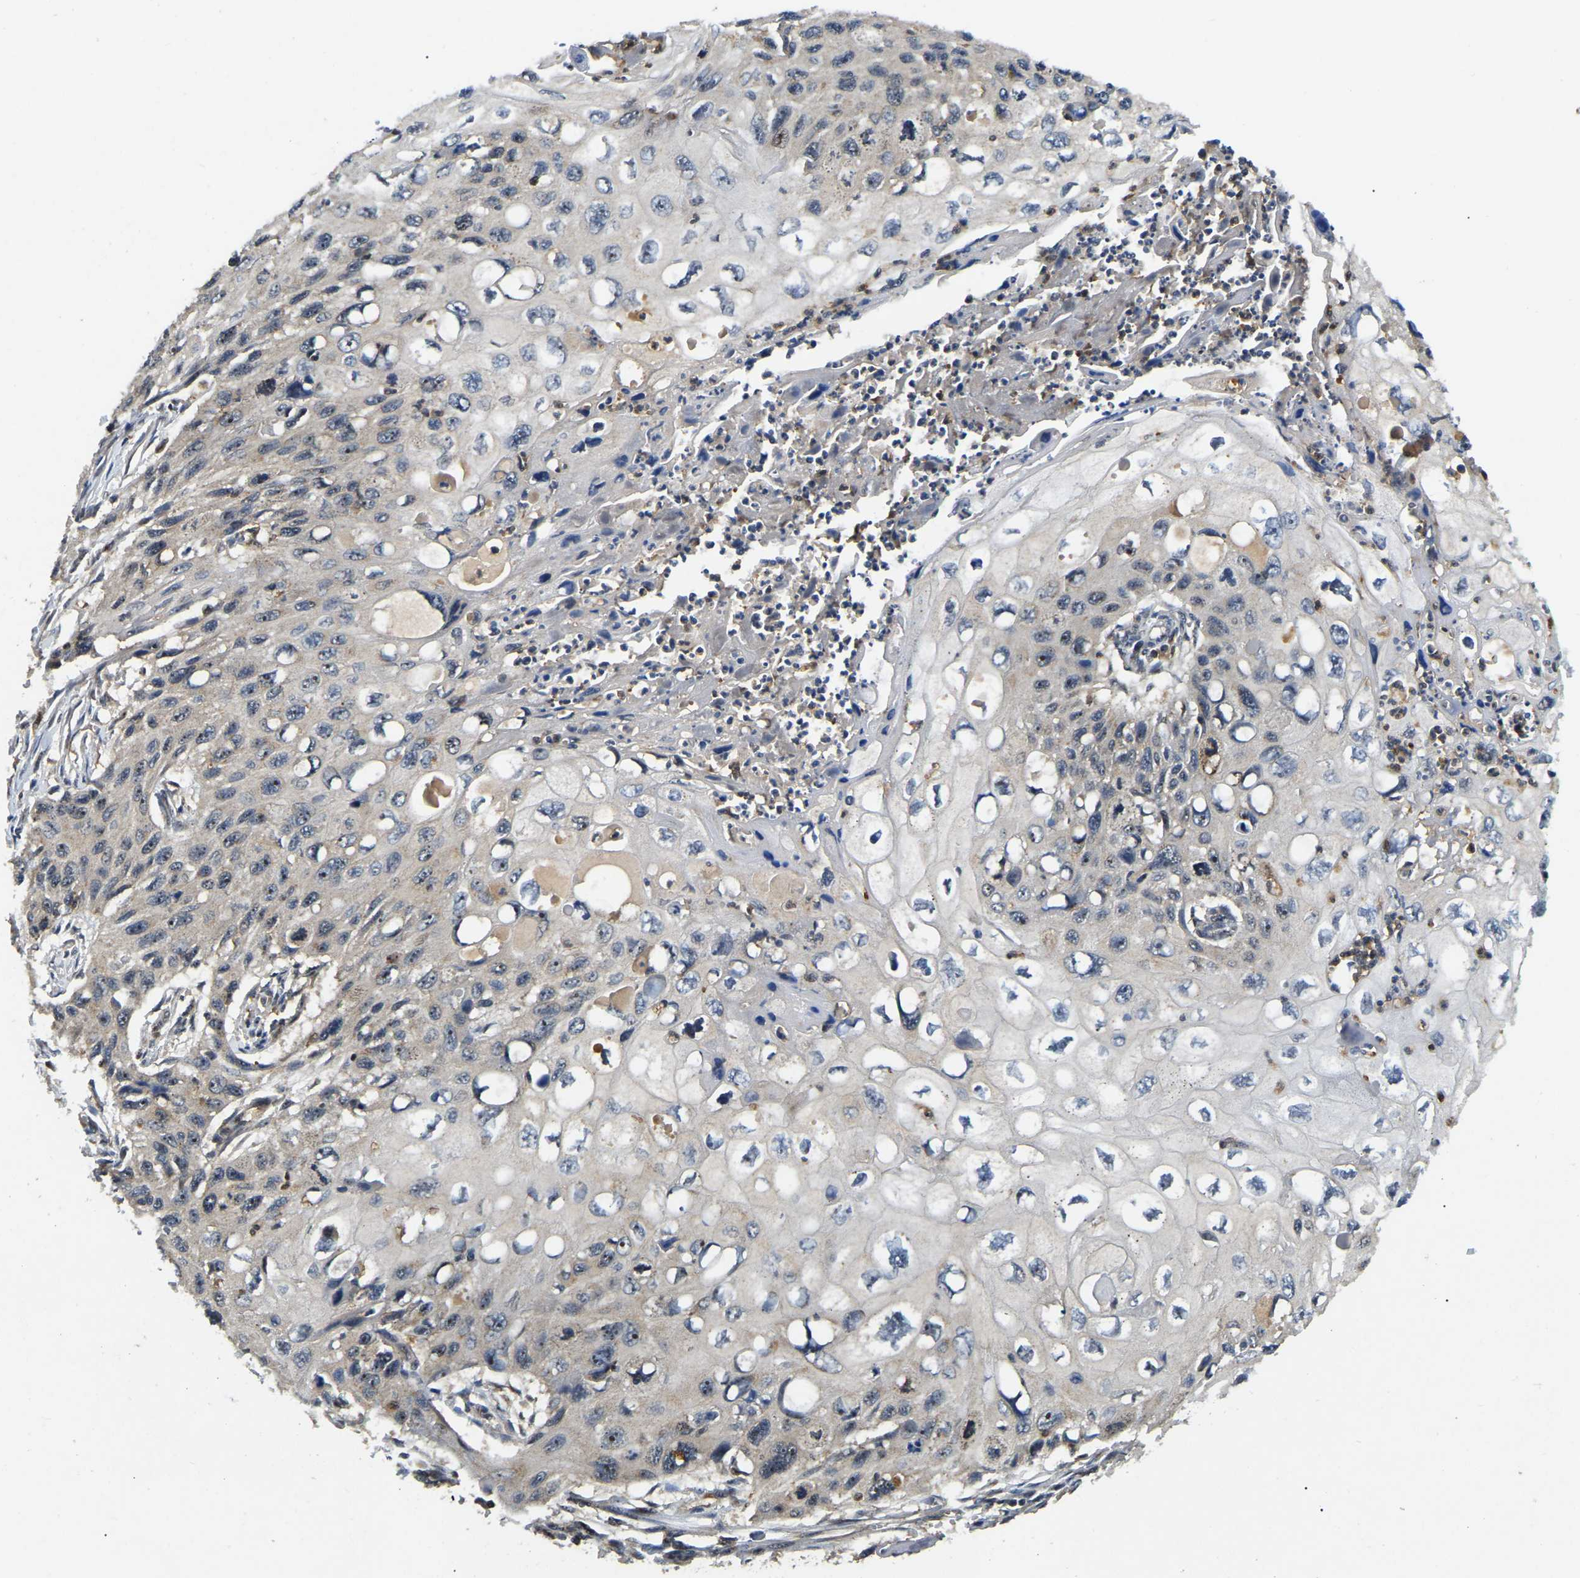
{"staining": {"intensity": "negative", "quantity": "none", "location": "none"}, "tissue": "cervical cancer", "cell_type": "Tumor cells", "image_type": "cancer", "snomed": [{"axis": "morphology", "description": "Squamous cell carcinoma, NOS"}, {"axis": "topography", "description": "Cervix"}], "caption": "DAB immunohistochemical staining of human squamous cell carcinoma (cervical) demonstrates no significant positivity in tumor cells. (Stains: DAB (3,3'-diaminobenzidine) IHC with hematoxylin counter stain, Microscopy: brightfield microscopy at high magnification).", "gene": "RBM28", "patient": {"sex": "female", "age": 70}}